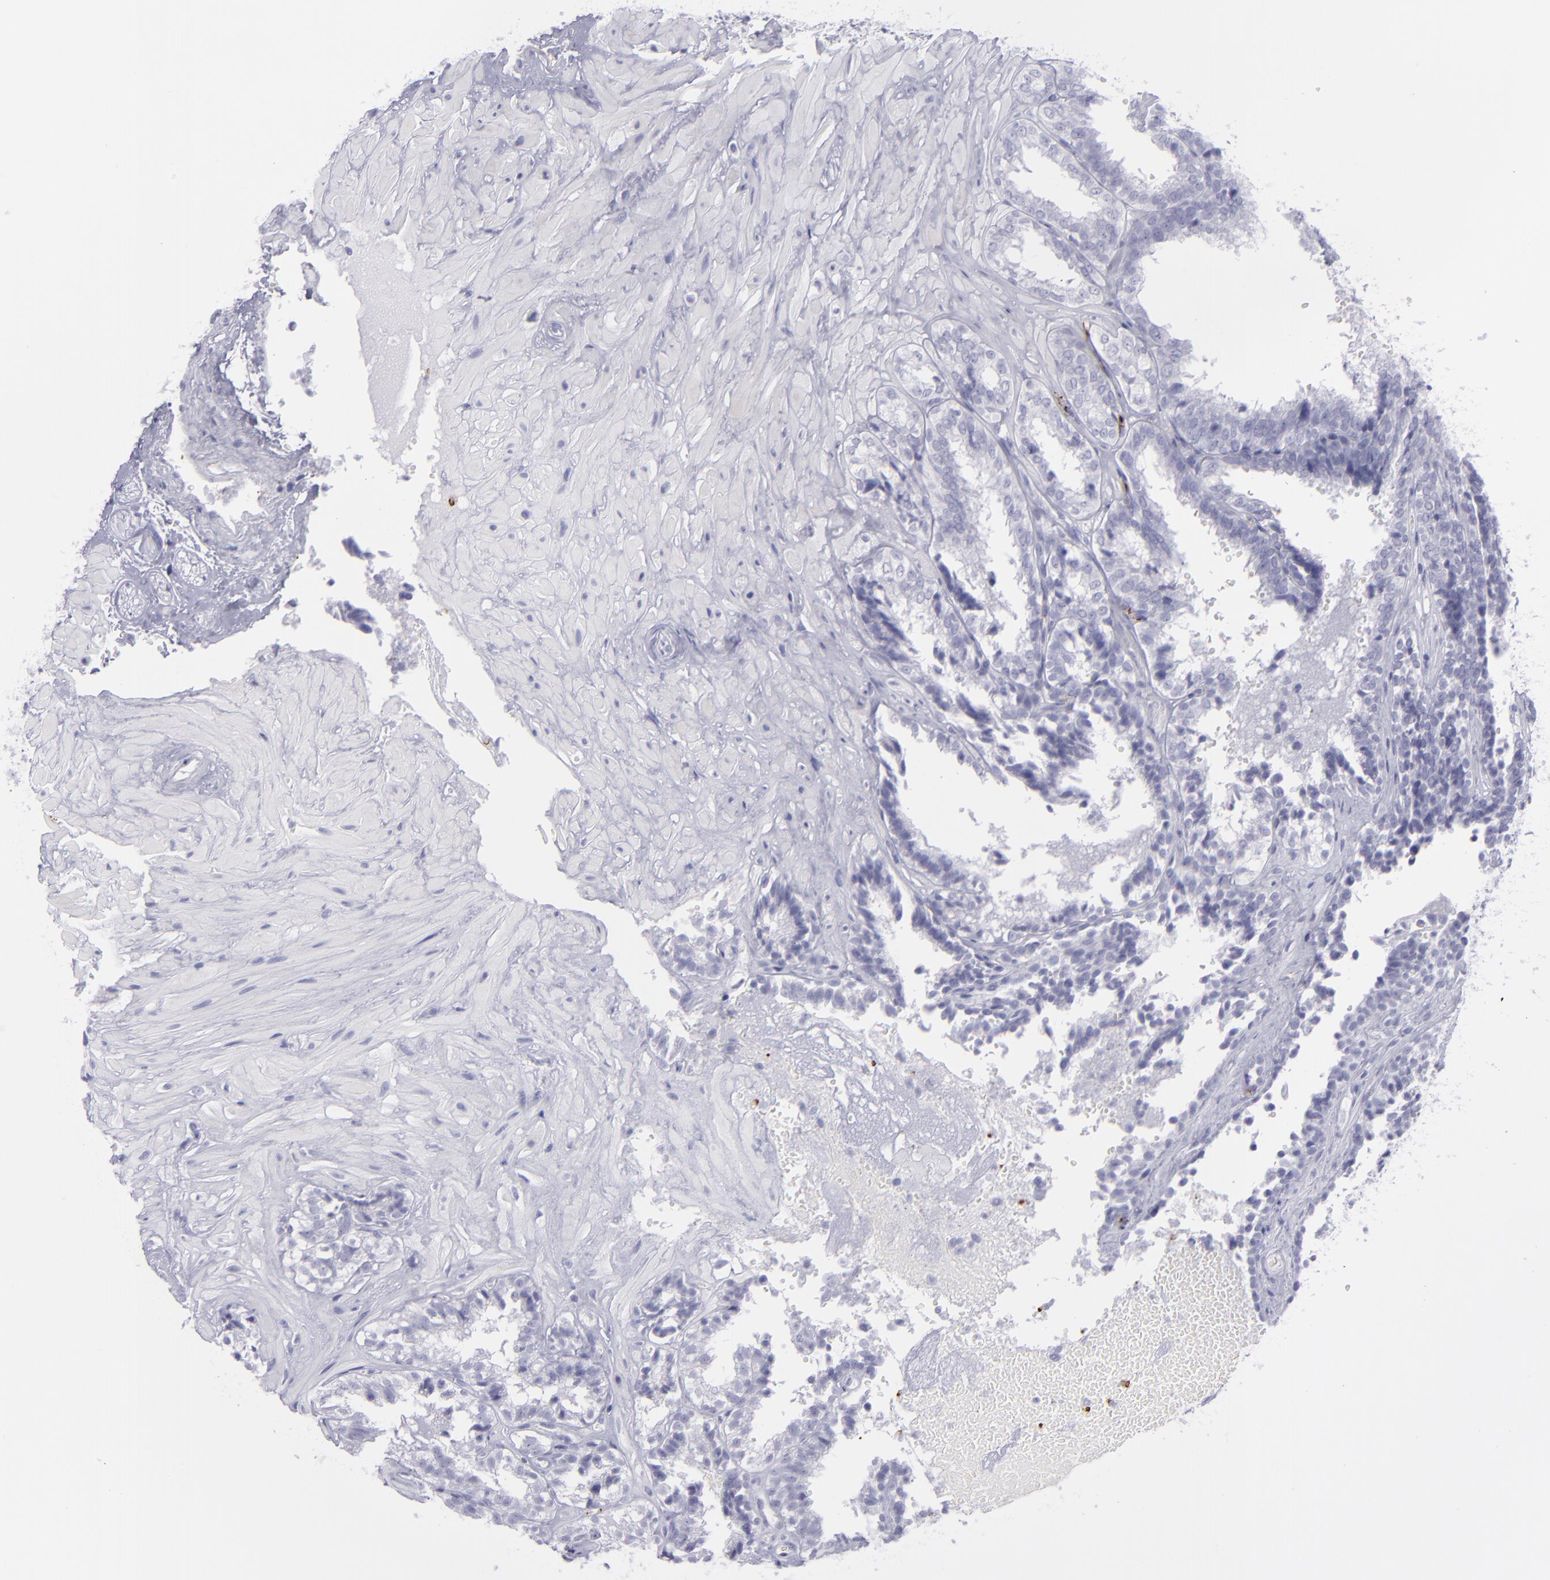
{"staining": {"intensity": "negative", "quantity": "none", "location": "none"}, "tissue": "seminal vesicle", "cell_type": "Glandular cells", "image_type": "normal", "snomed": [{"axis": "morphology", "description": "Normal tissue, NOS"}, {"axis": "topography", "description": "Seminal veicle"}], "caption": "Benign seminal vesicle was stained to show a protein in brown. There is no significant positivity in glandular cells. Nuclei are stained in blue.", "gene": "SELPLG", "patient": {"sex": "male", "age": 26}}